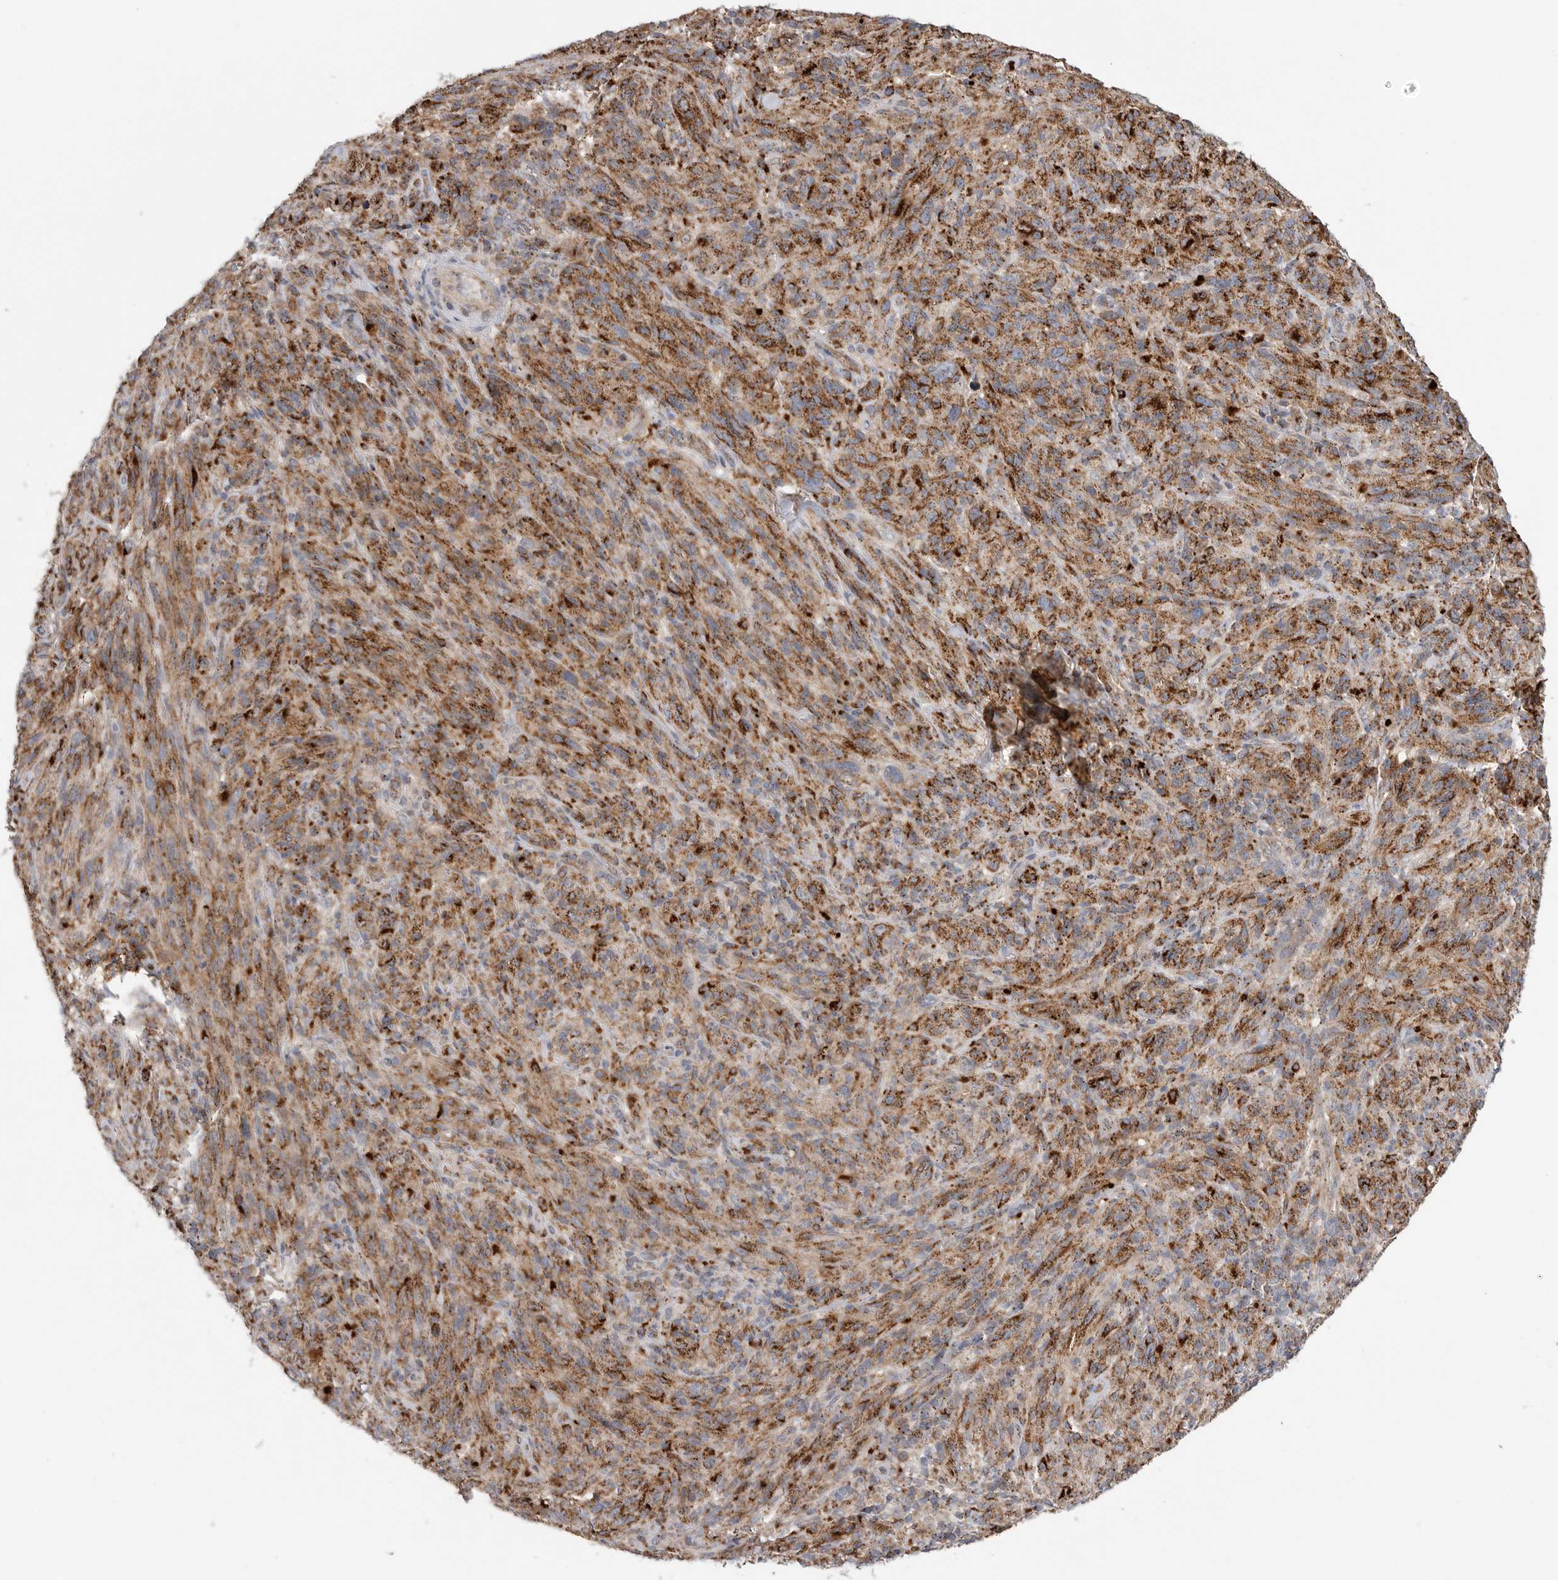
{"staining": {"intensity": "moderate", "quantity": ">75%", "location": "cytoplasmic/membranous"}, "tissue": "melanoma", "cell_type": "Tumor cells", "image_type": "cancer", "snomed": [{"axis": "morphology", "description": "Malignant melanoma, NOS"}, {"axis": "topography", "description": "Skin of head"}], "caption": "The immunohistochemical stain highlights moderate cytoplasmic/membranous expression in tumor cells of melanoma tissue.", "gene": "GALNS", "patient": {"sex": "male", "age": 96}}